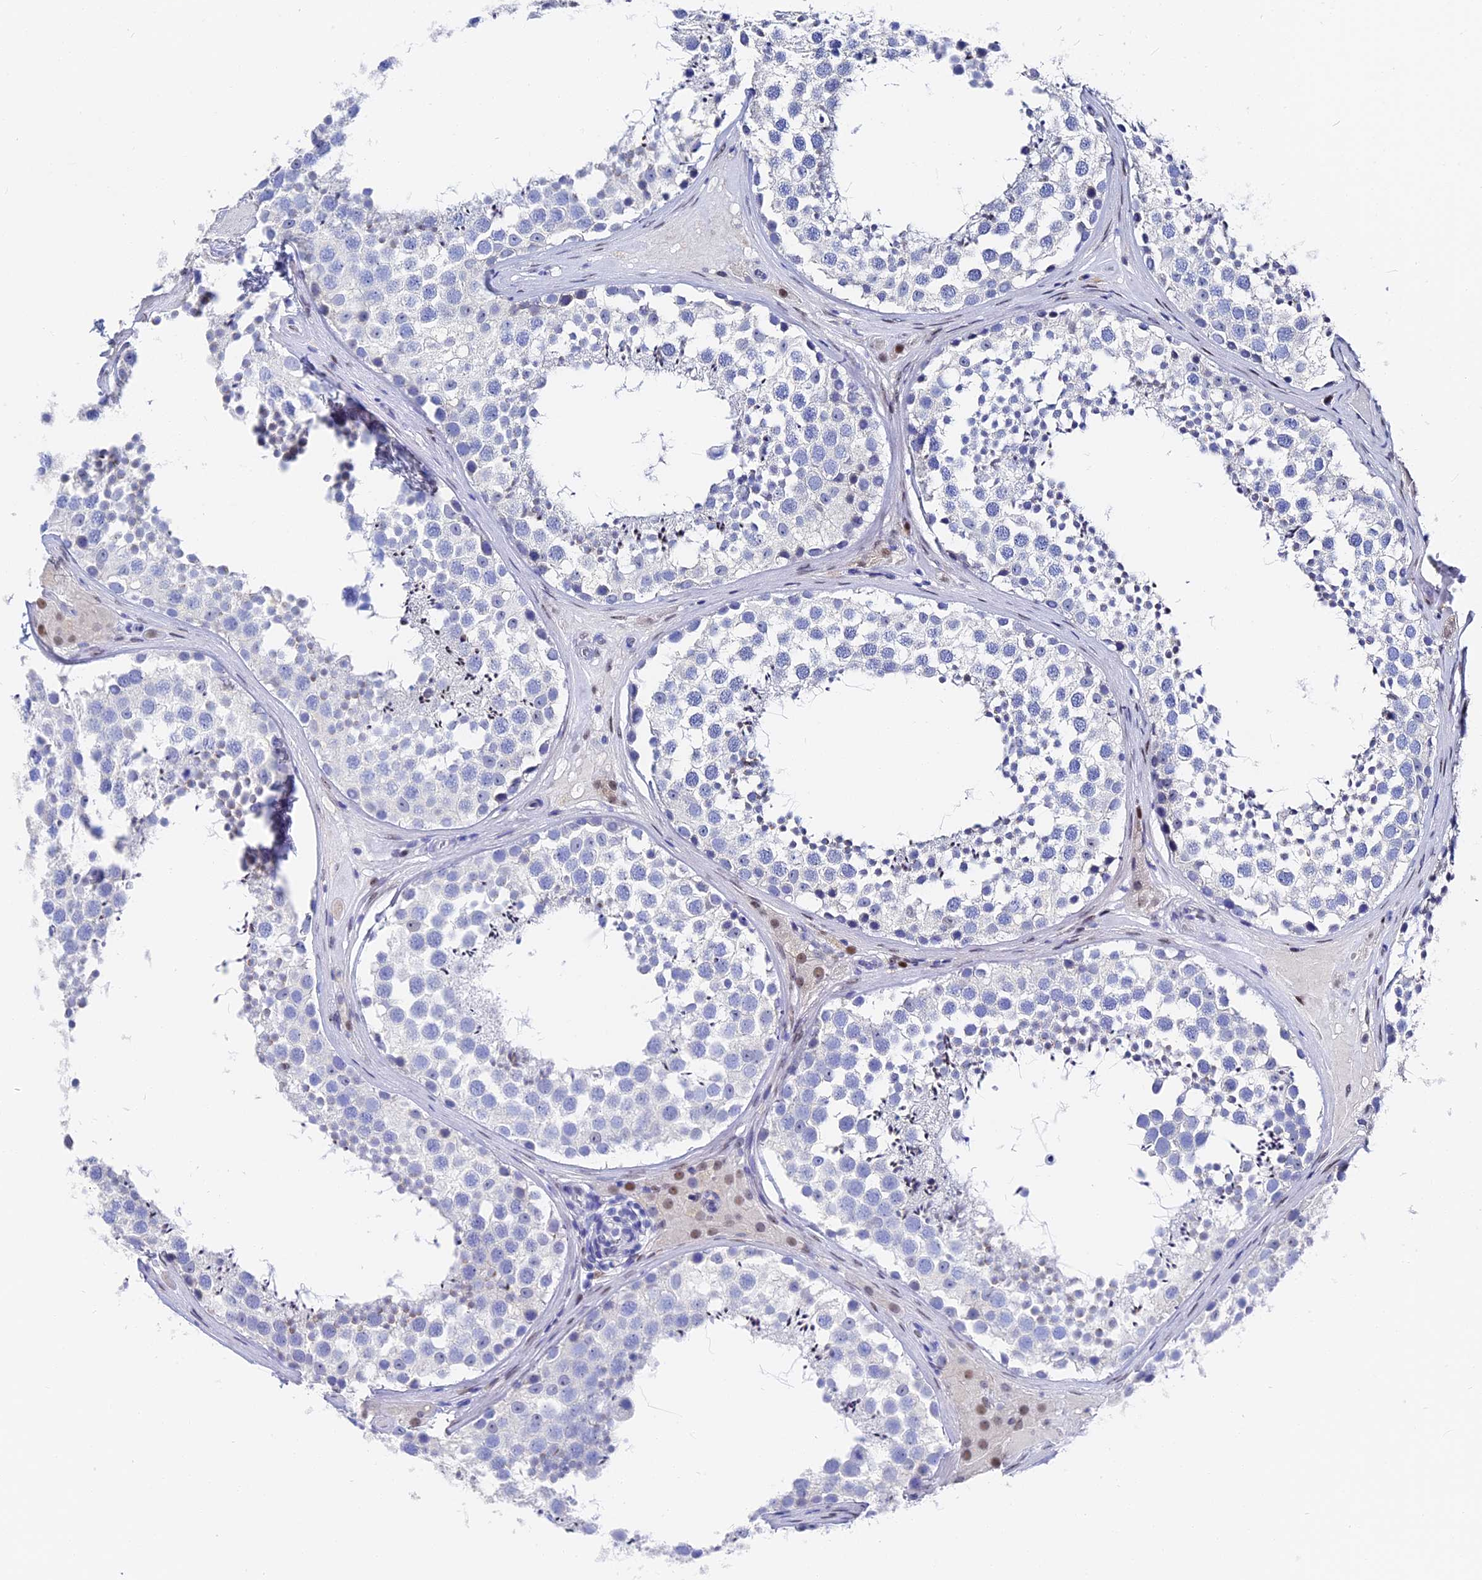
{"staining": {"intensity": "negative", "quantity": "none", "location": "none"}, "tissue": "testis", "cell_type": "Cells in seminiferous ducts", "image_type": "normal", "snomed": [{"axis": "morphology", "description": "Normal tissue, NOS"}, {"axis": "topography", "description": "Testis"}], "caption": "The immunohistochemistry image has no significant expression in cells in seminiferous ducts of testis.", "gene": "VPS33B", "patient": {"sex": "male", "age": 46}}